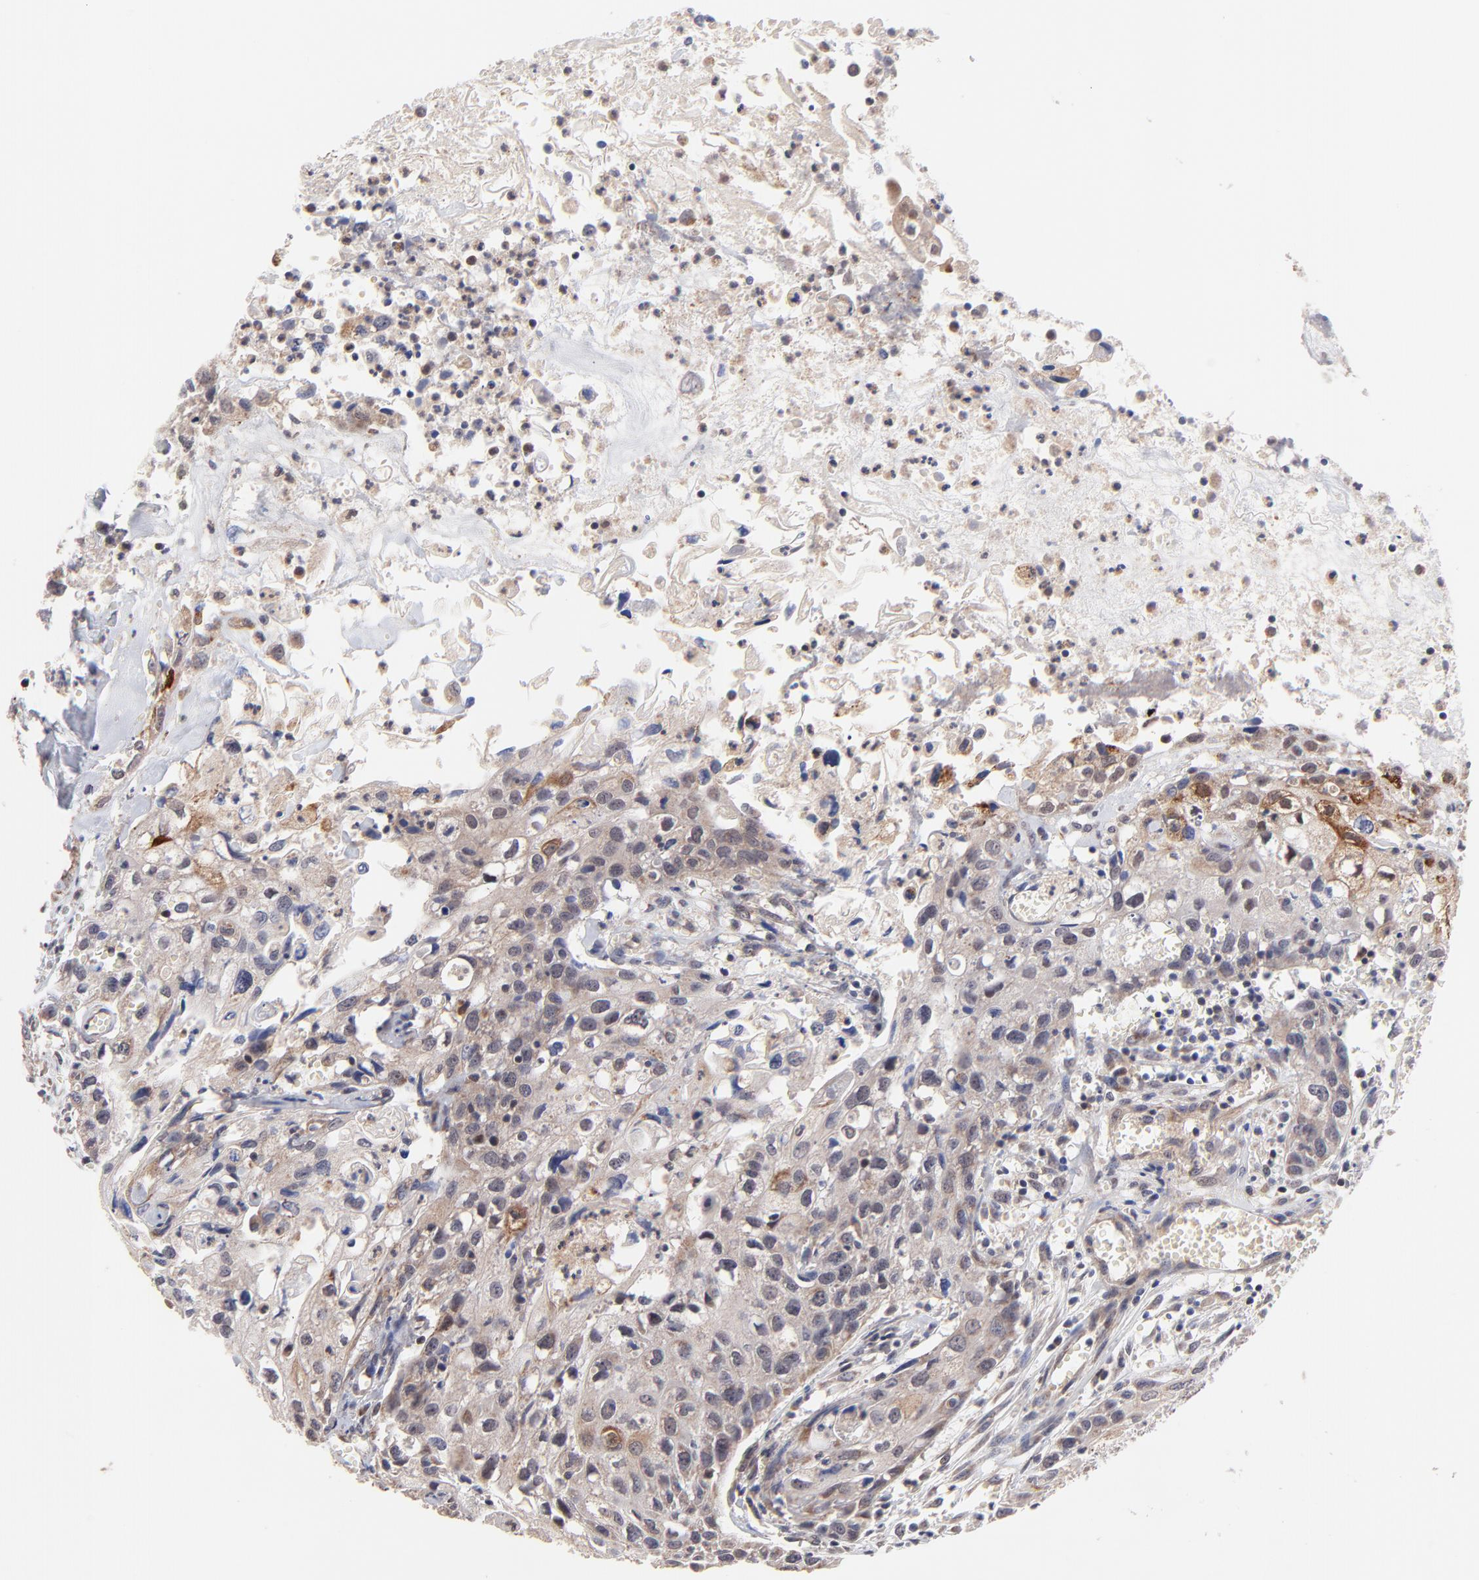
{"staining": {"intensity": "moderate", "quantity": ">75%", "location": "cytoplasmic/membranous"}, "tissue": "urothelial cancer", "cell_type": "Tumor cells", "image_type": "cancer", "snomed": [{"axis": "morphology", "description": "Urothelial carcinoma, High grade"}, {"axis": "topography", "description": "Urinary bladder"}], "caption": "A high-resolution image shows immunohistochemistry staining of urothelial carcinoma (high-grade), which shows moderate cytoplasmic/membranous expression in about >75% of tumor cells.", "gene": "BAIAP2L2", "patient": {"sex": "male", "age": 54}}